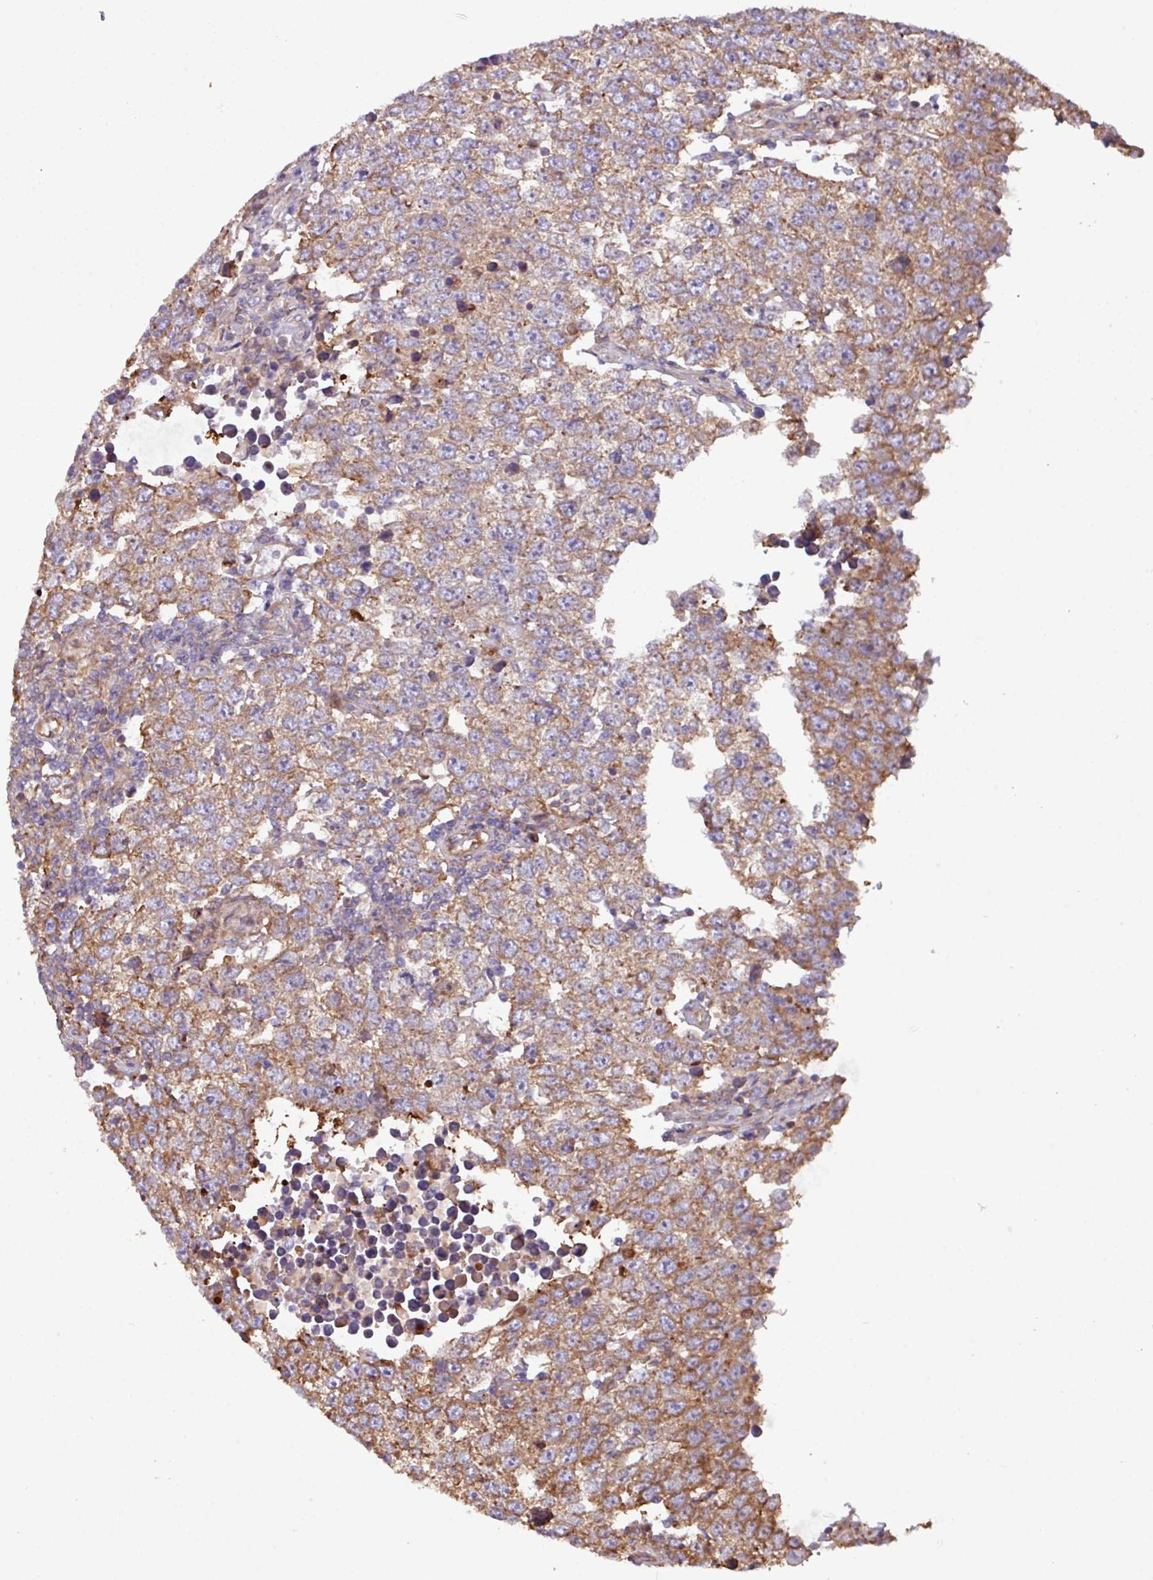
{"staining": {"intensity": "moderate", "quantity": ">75%", "location": "cytoplasmic/membranous"}, "tissue": "testis cancer", "cell_type": "Tumor cells", "image_type": "cancer", "snomed": [{"axis": "morphology", "description": "Seminoma, NOS"}, {"axis": "morphology", "description": "Carcinoma, Embryonal, NOS"}, {"axis": "topography", "description": "Testis"}], "caption": "Testis cancer (embryonal carcinoma) stained with a protein marker exhibits moderate staining in tumor cells.", "gene": "ZNF300", "patient": {"sex": "male", "age": 28}}